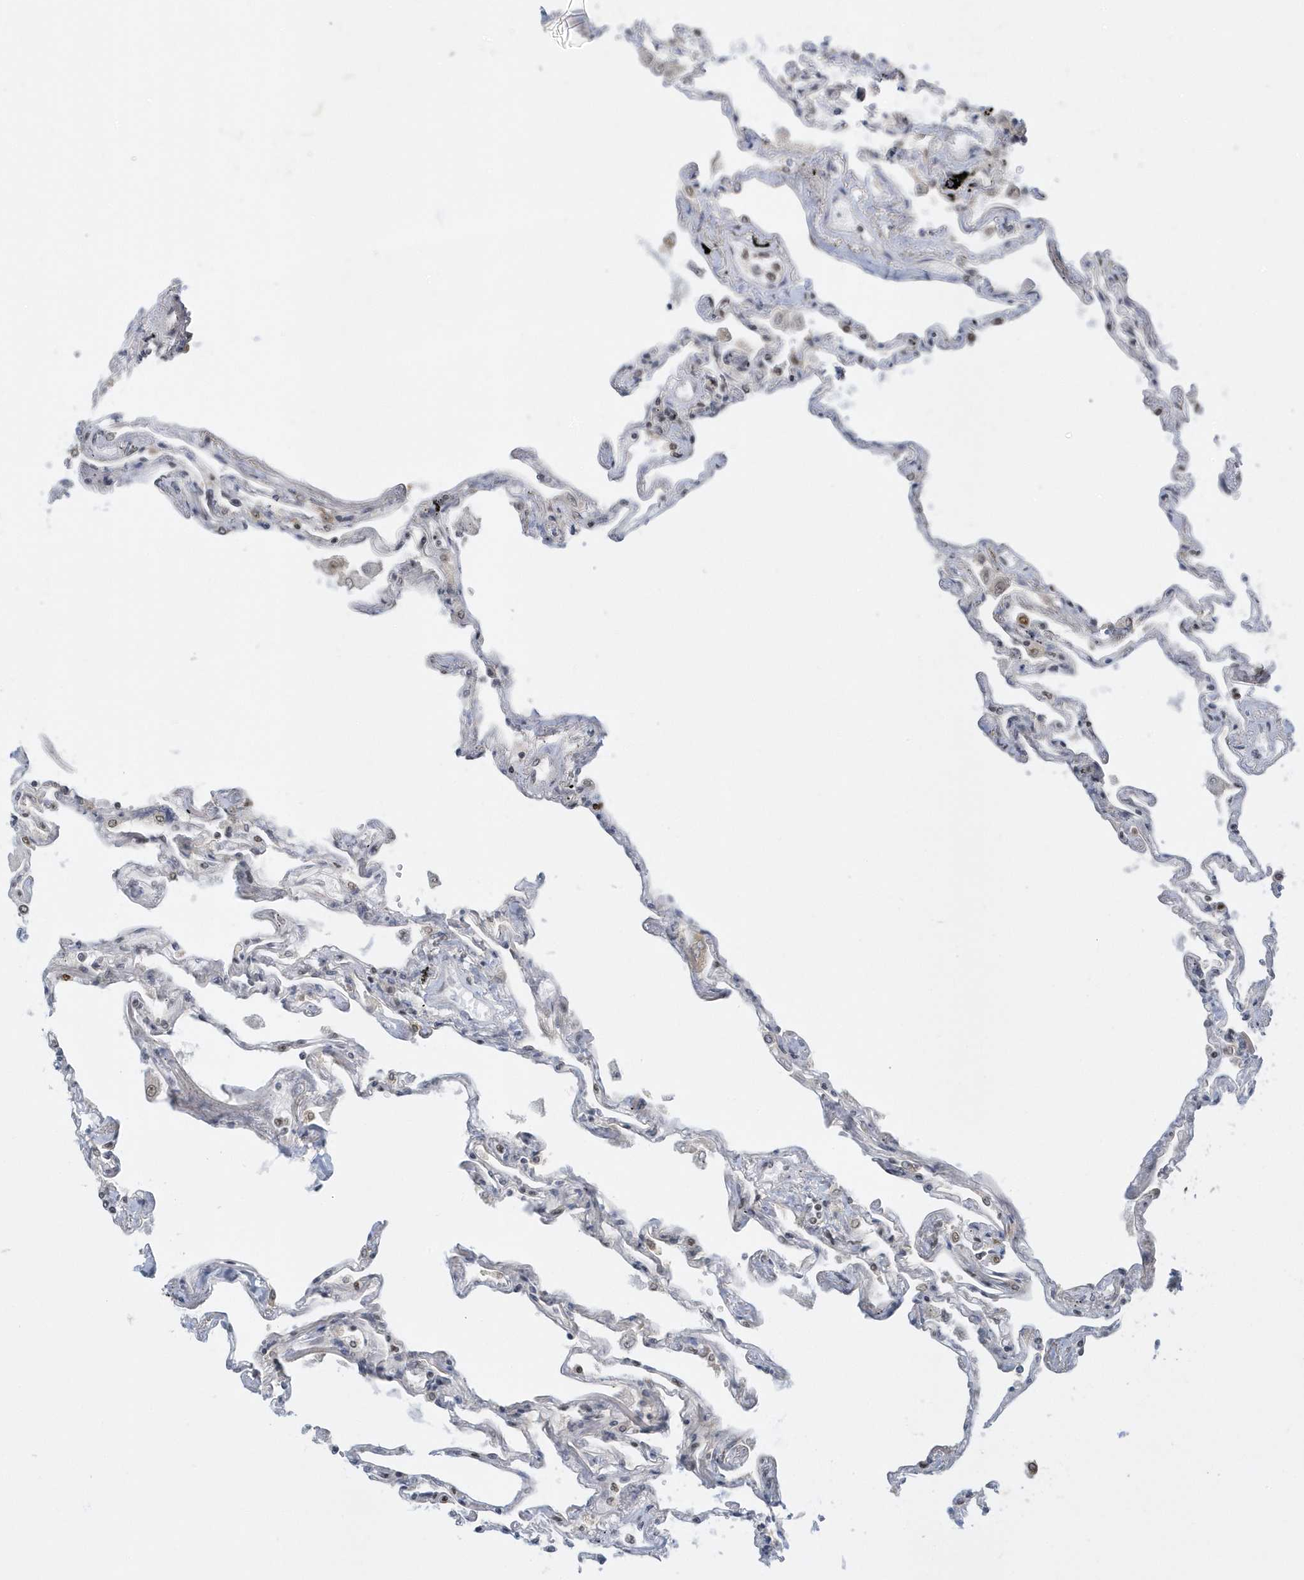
{"staining": {"intensity": "moderate", "quantity": "<25%", "location": "nuclear"}, "tissue": "lung", "cell_type": "Alveolar cells", "image_type": "normal", "snomed": [{"axis": "morphology", "description": "Normal tissue, NOS"}, {"axis": "topography", "description": "Lung"}], "caption": "A micrograph of lung stained for a protein exhibits moderate nuclear brown staining in alveolar cells. Using DAB (brown) and hematoxylin (blue) stains, captured at high magnification using brightfield microscopy.", "gene": "ZNF740", "patient": {"sex": "female", "age": 67}}